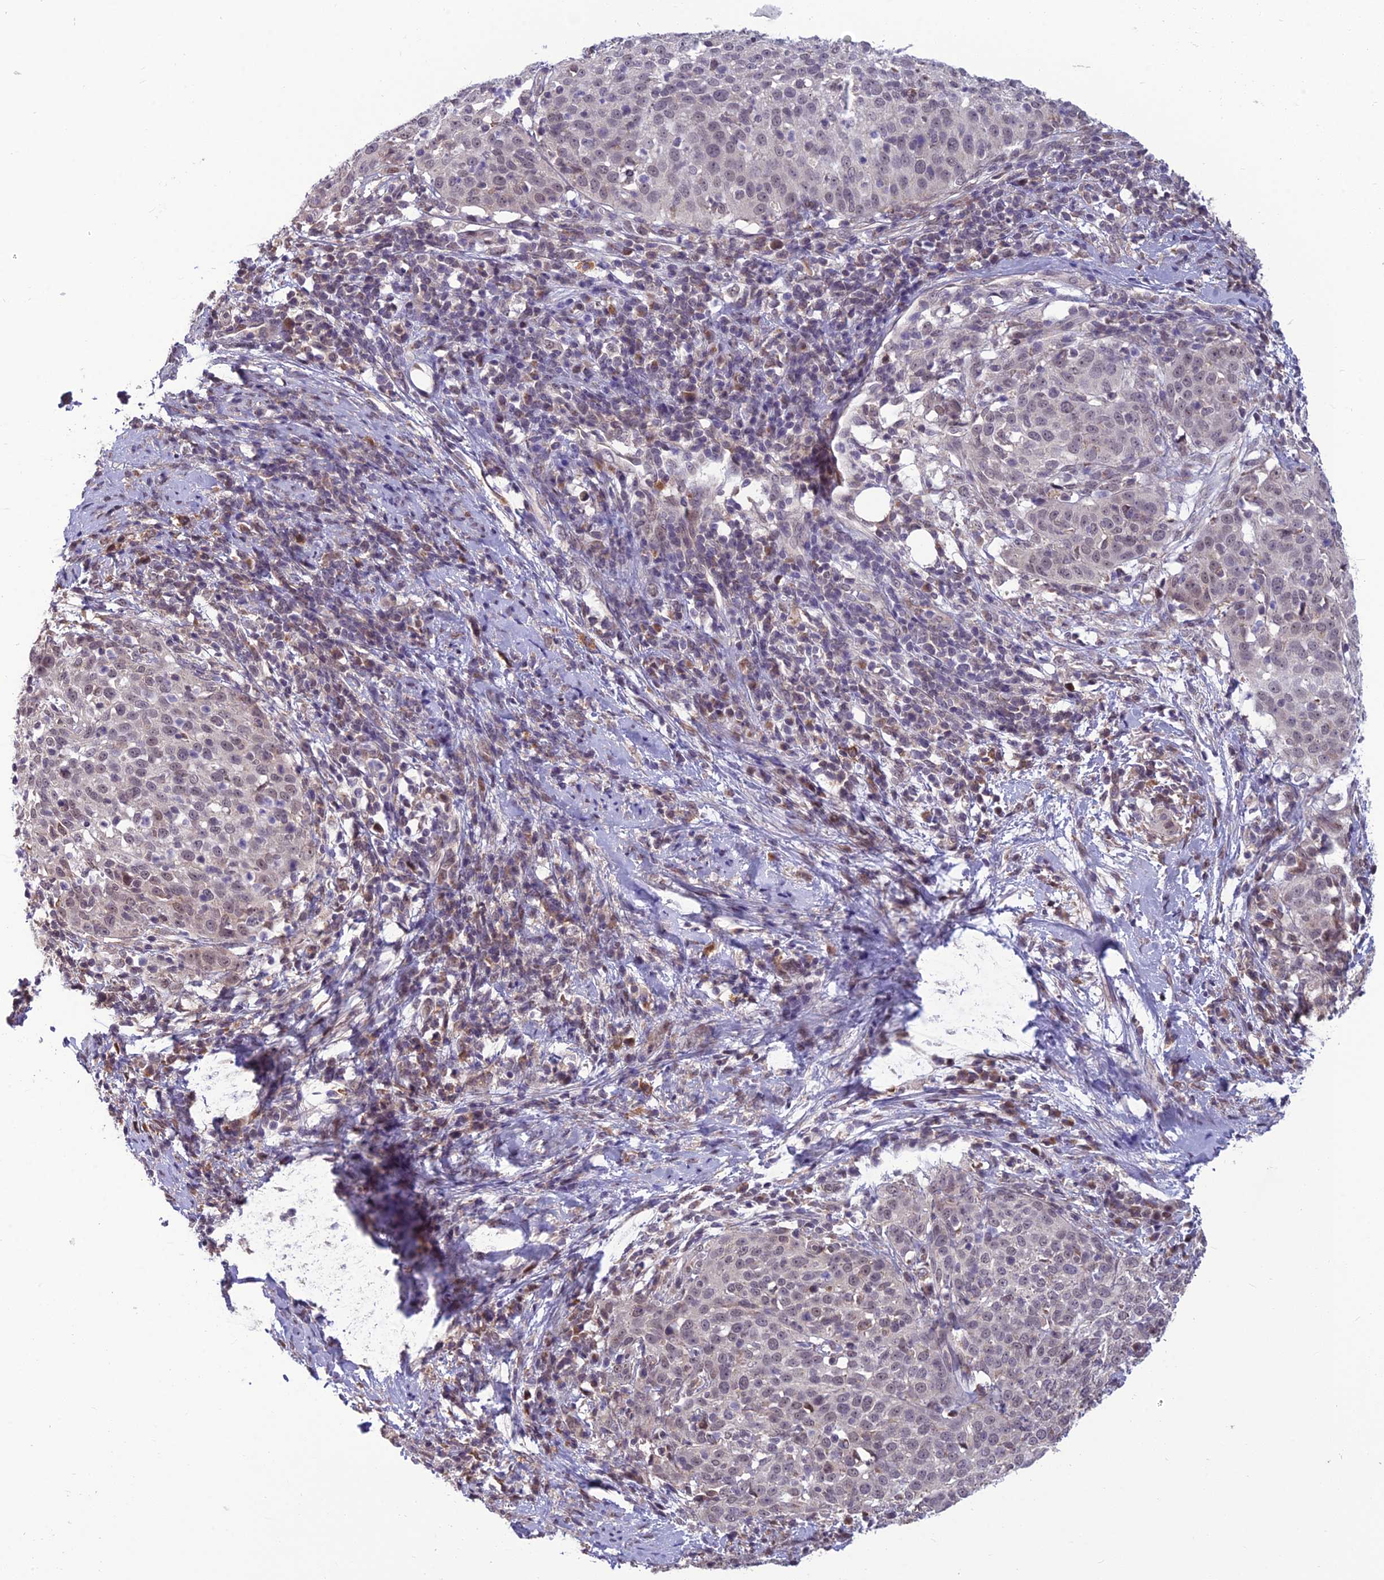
{"staining": {"intensity": "weak", "quantity": "<25%", "location": "nuclear"}, "tissue": "cervical cancer", "cell_type": "Tumor cells", "image_type": "cancer", "snomed": [{"axis": "morphology", "description": "Squamous cell carcinoma, NOS"}, {"axis": "topography", "description": "Cervix"}], "caption": "DAB (3,3'-diaminobenzidine) immunohistochemical staining of squamous cell carcinoma (cervical) displays no significant expression in tumor cells.", "gene": "FBRS", "patient": {"sex": "female", "age": 57}}